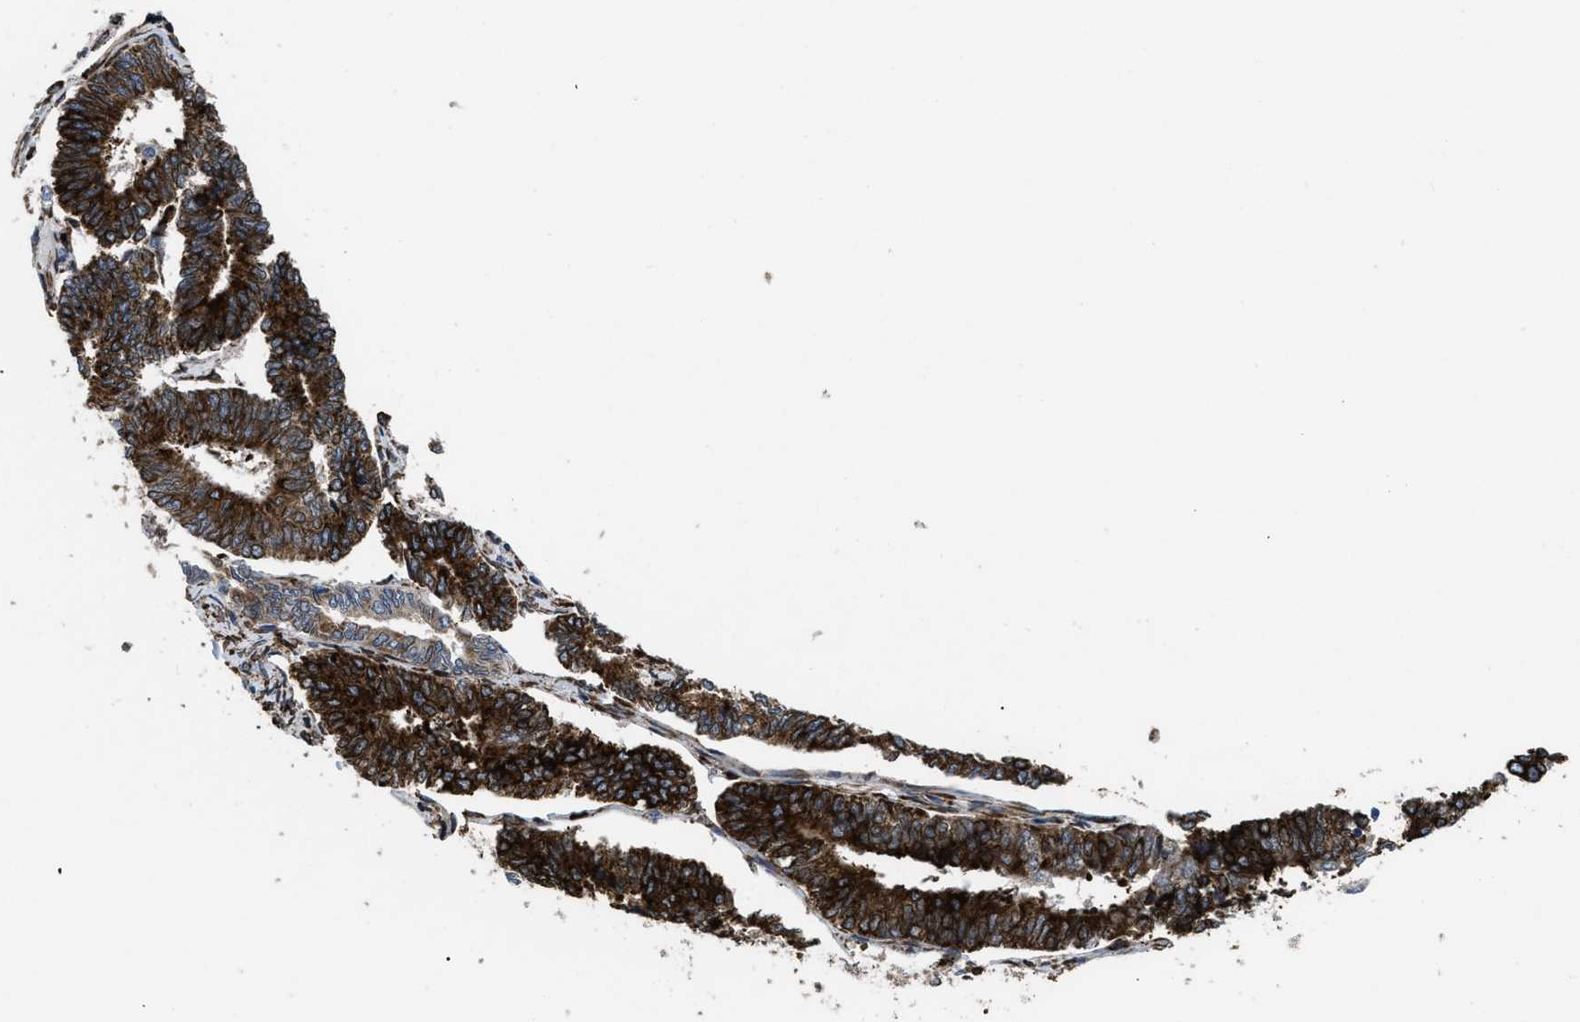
{"staining": {"intensity": "strong", "quantity": ">75%", "location": "cytoplasmic/membranous"}, "tissue": "endometrial cancer", "cell_type": "Tumor cells", "image_type": "cancer", "snomed": [{"axis": "morphology", "description": "Adenocarcinoma, NOS"}, {"axis": "topography", "description": "Endometrium"}], "caption": "High-power microscopy captured an immunohistochemistry photomicrograph of endometrial cancer (adenocarcinoma), revealing strong cytoplasmic/membranous expression in about >75% of tumor cells.", "gene": "SQLE", "patient": {"sex": "female", "age": 70}}